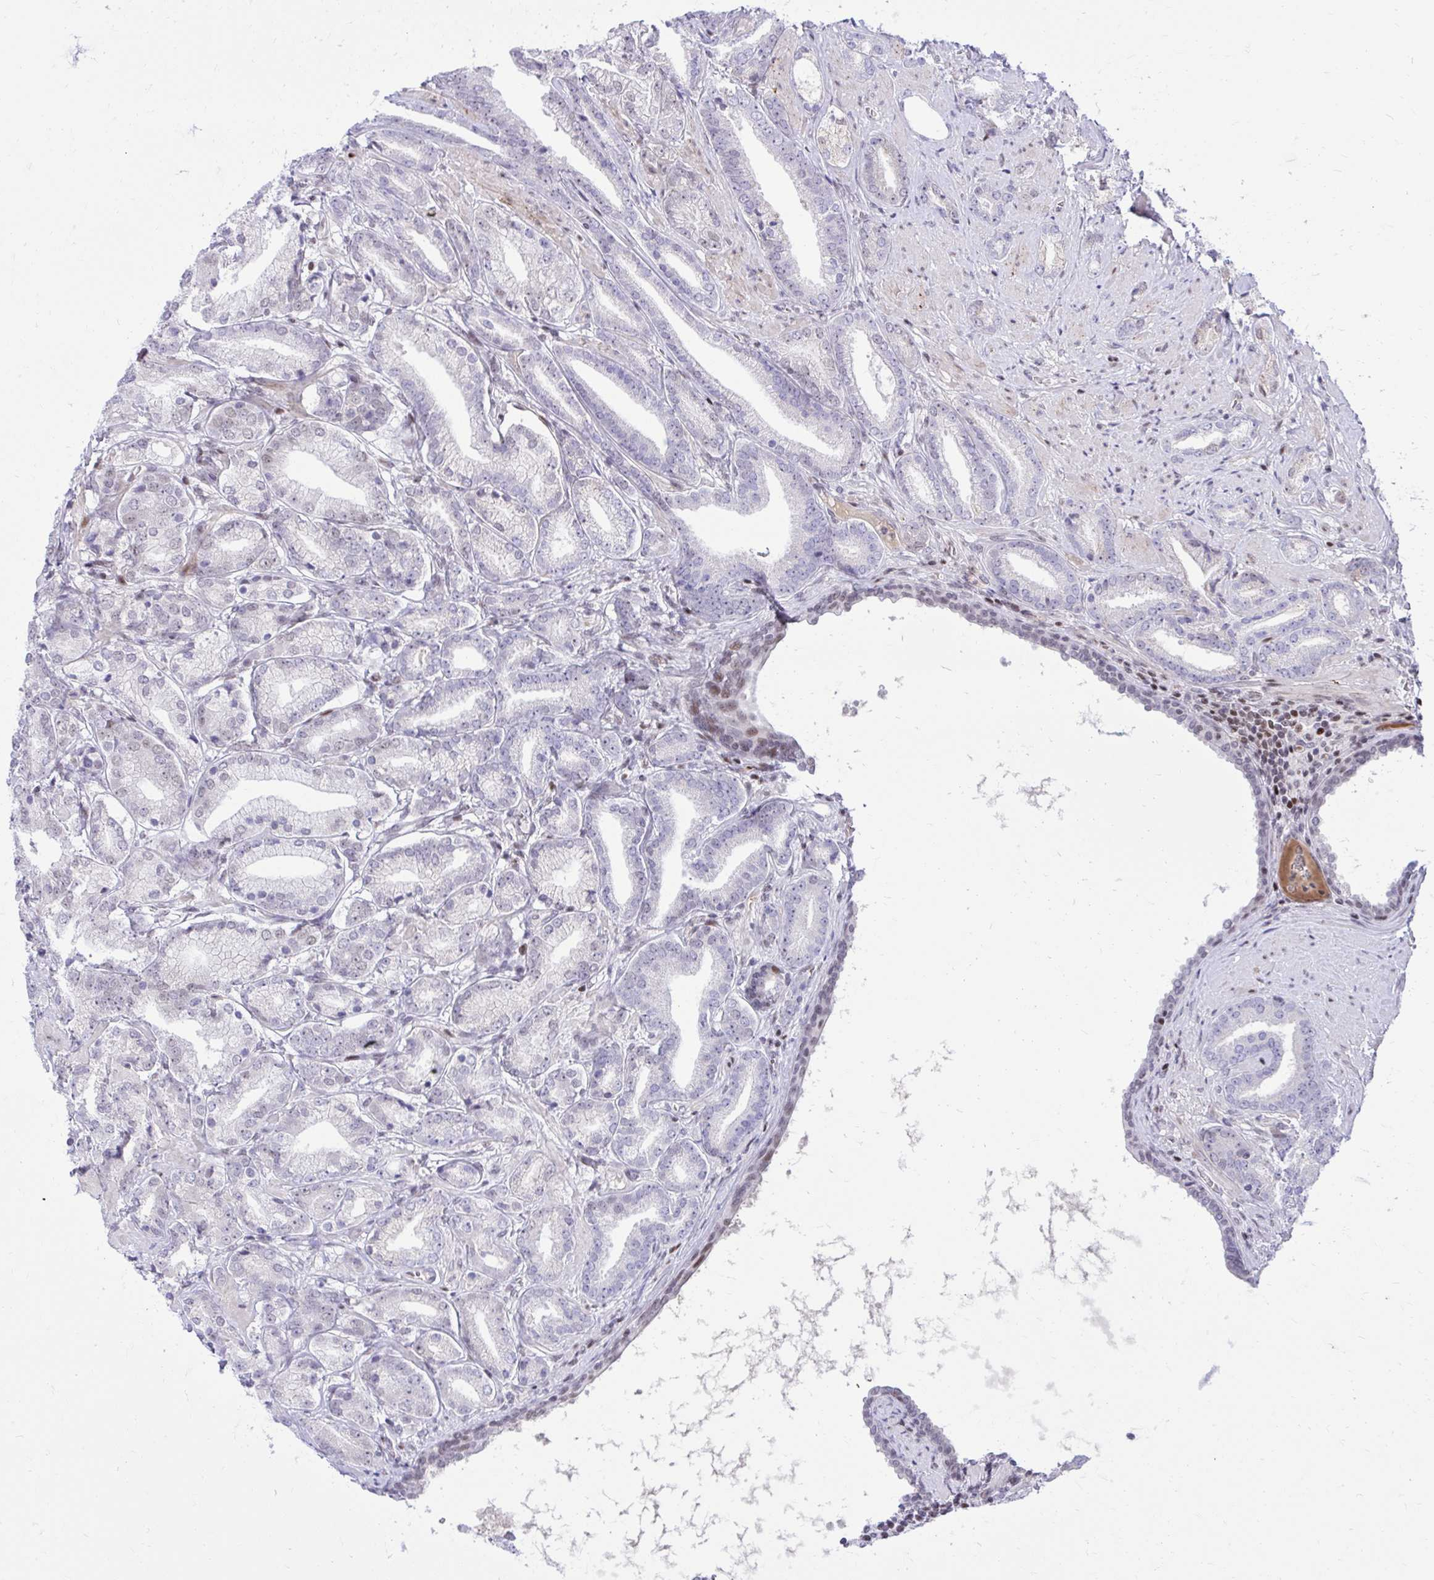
{"staining": {"intensity": "negative", "quantity": "none", "location": "none"}, "tissue": "prostate cancer", "cell_type": "Tumor cells", "image_type": "cancer", "snomed": [{"axis": "morphology", "description": "Adenocarcinoma, High grade"}, {"axis": "topography", "description": "Prostate"}], "caption": "Protein analysis of prostate high-grade adenocarcinoma shows no significant staining in tumor cells.", "gene": "C14orf39", "patient": {"sex": "male", "age": 56}}